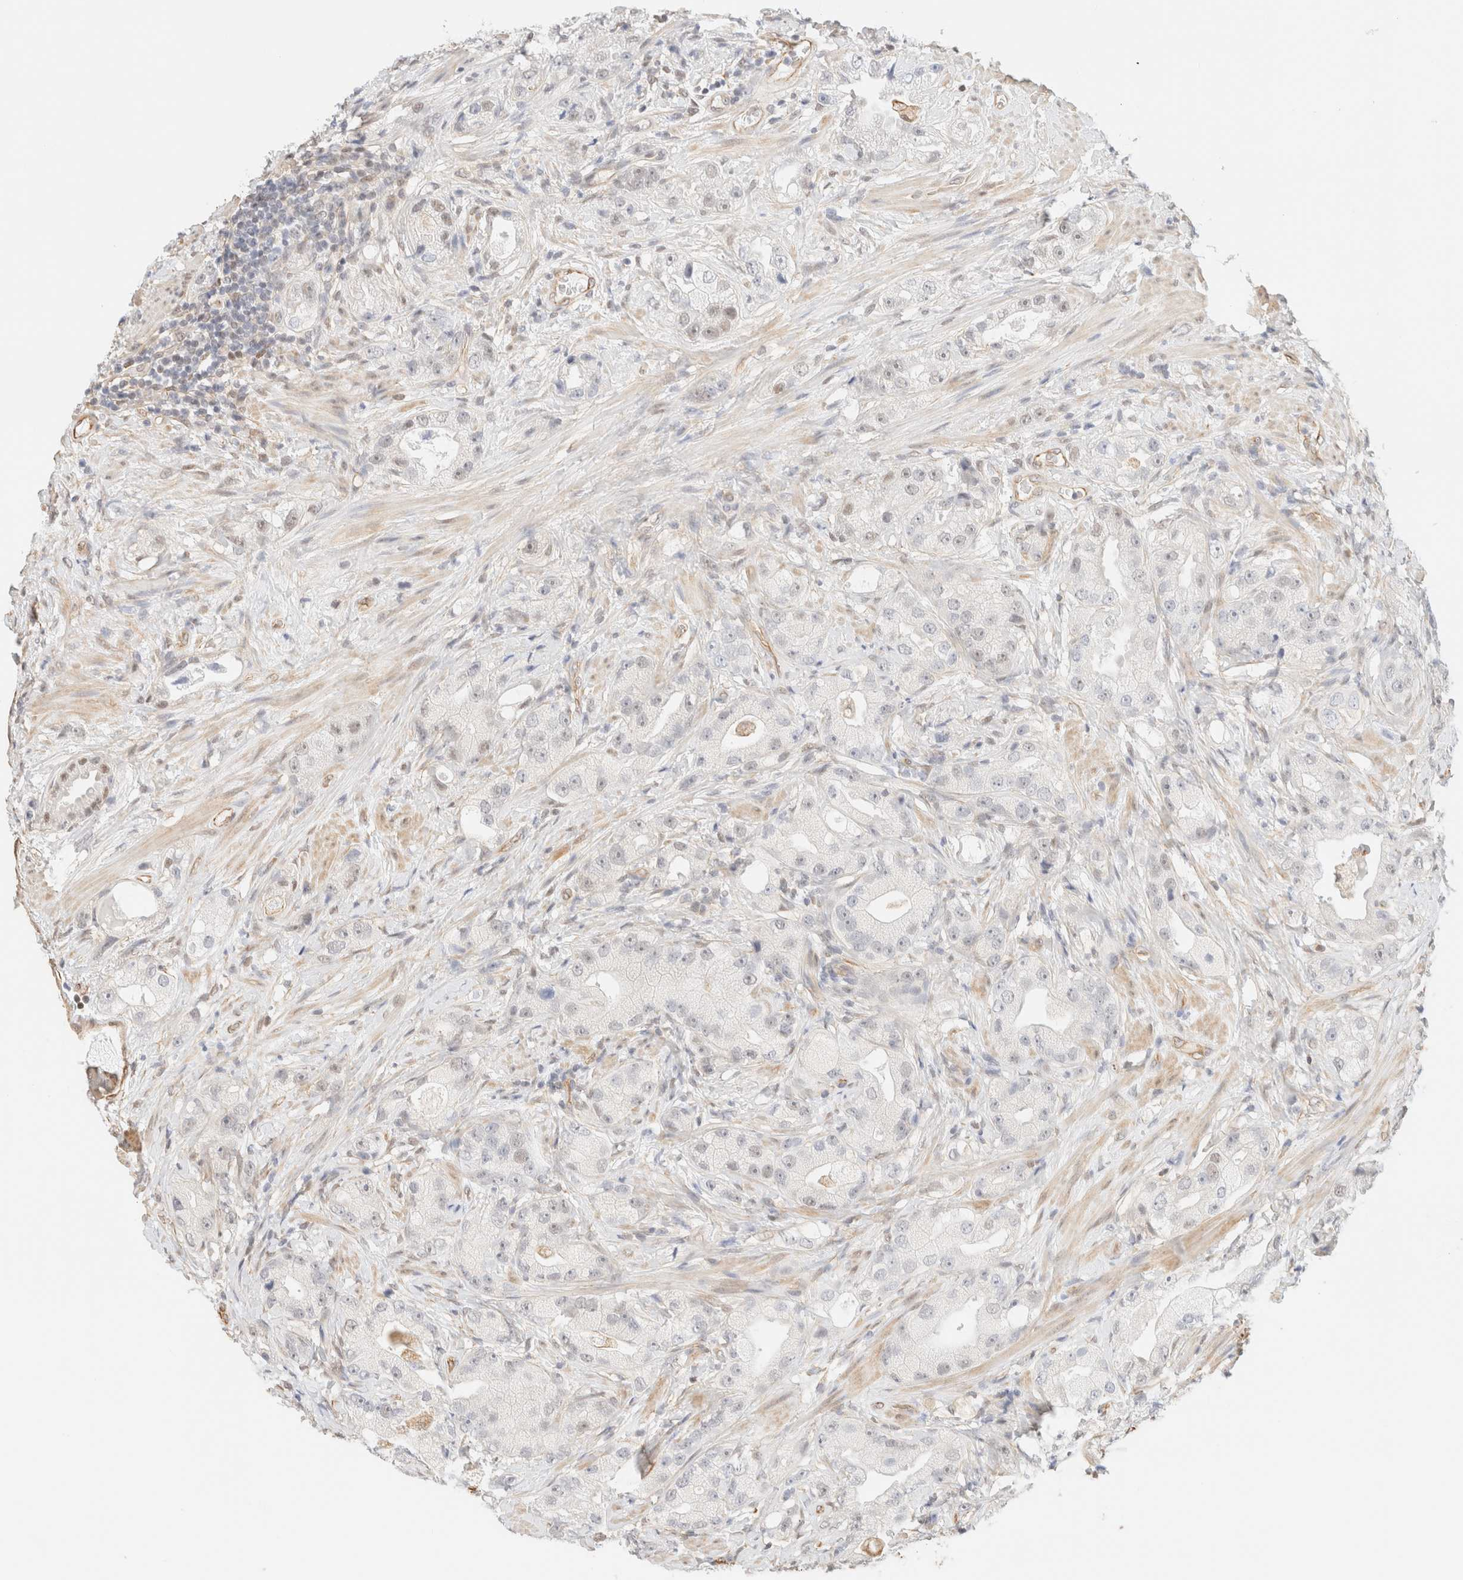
{"staining": {"intensity": "weak", "quantity": "<25%", "location": "nuclear"}, "tissue": "prostate cancer", "cell_type": "Tumor cells", "image_type": "cancer", "snomed": [{"axis": "morphology", "description": "Adenocarcinoma, High grade"}, {"axis": "topography", "description": "Prostate"}], "caption": "This is a micrograph of IHC staining of prostate cancer, which shows no expression in tumor cells.", "gene": "ARID5A", "patient": {"sex": "male", "age": 63}}